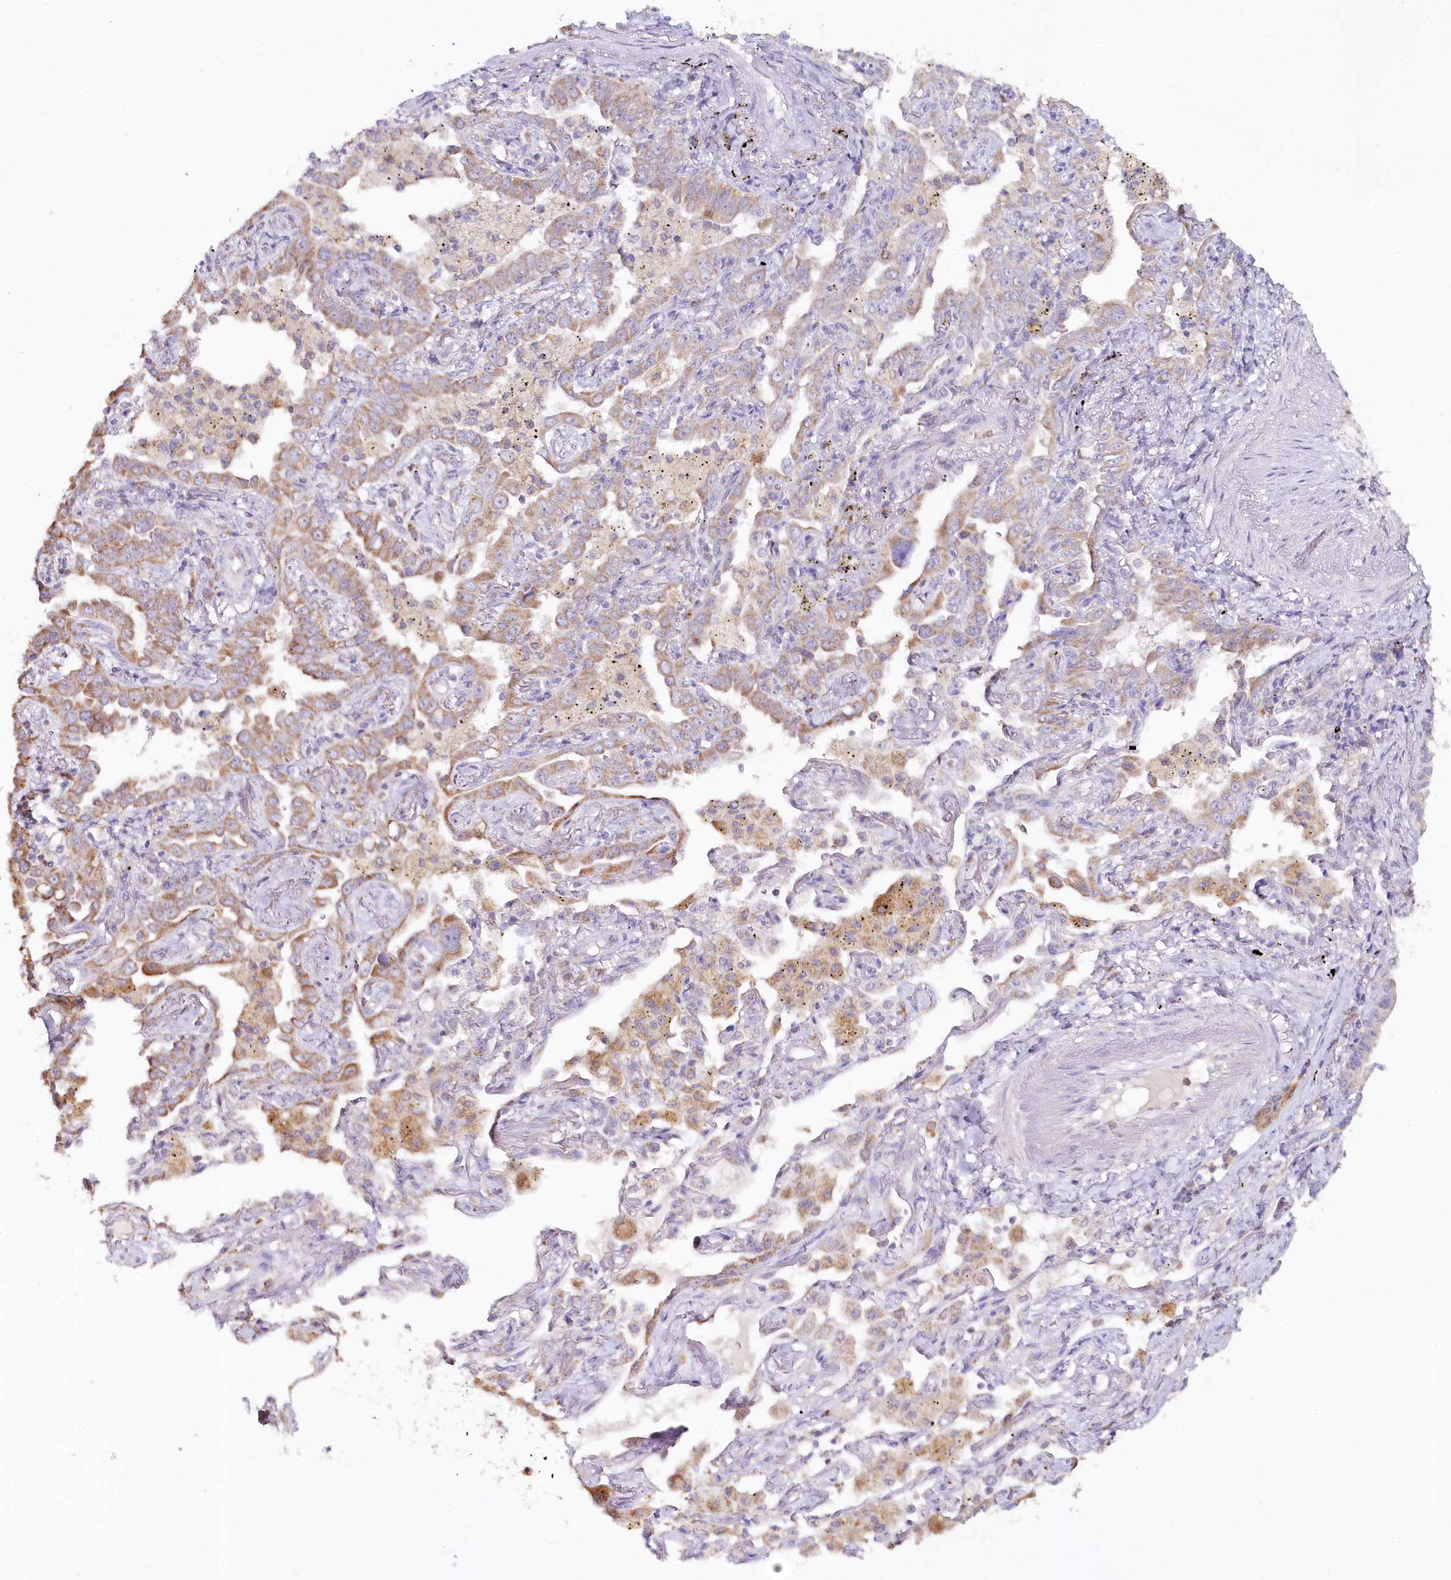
{"staining": {"intensity": "weak", "quantity": "25%-75%", "location": "cytoplasmic/membranous"}, "tissue": "lung cancer", "cell_type": "Tumor cells", "image_type": "cancer", "snomed": [{"axis": "morphology", "description": "Adenocarcinoma, NOS"}, {"axis": "topography", "description": "Lung"}], "caption": "An image of human adenocarcinoma (lung) stained for a protein displays weak cytoplasmic/membranous brown staining in tumor cells.", "gene": "MMP25", "patient": {"sex": "male", "age": 67}}